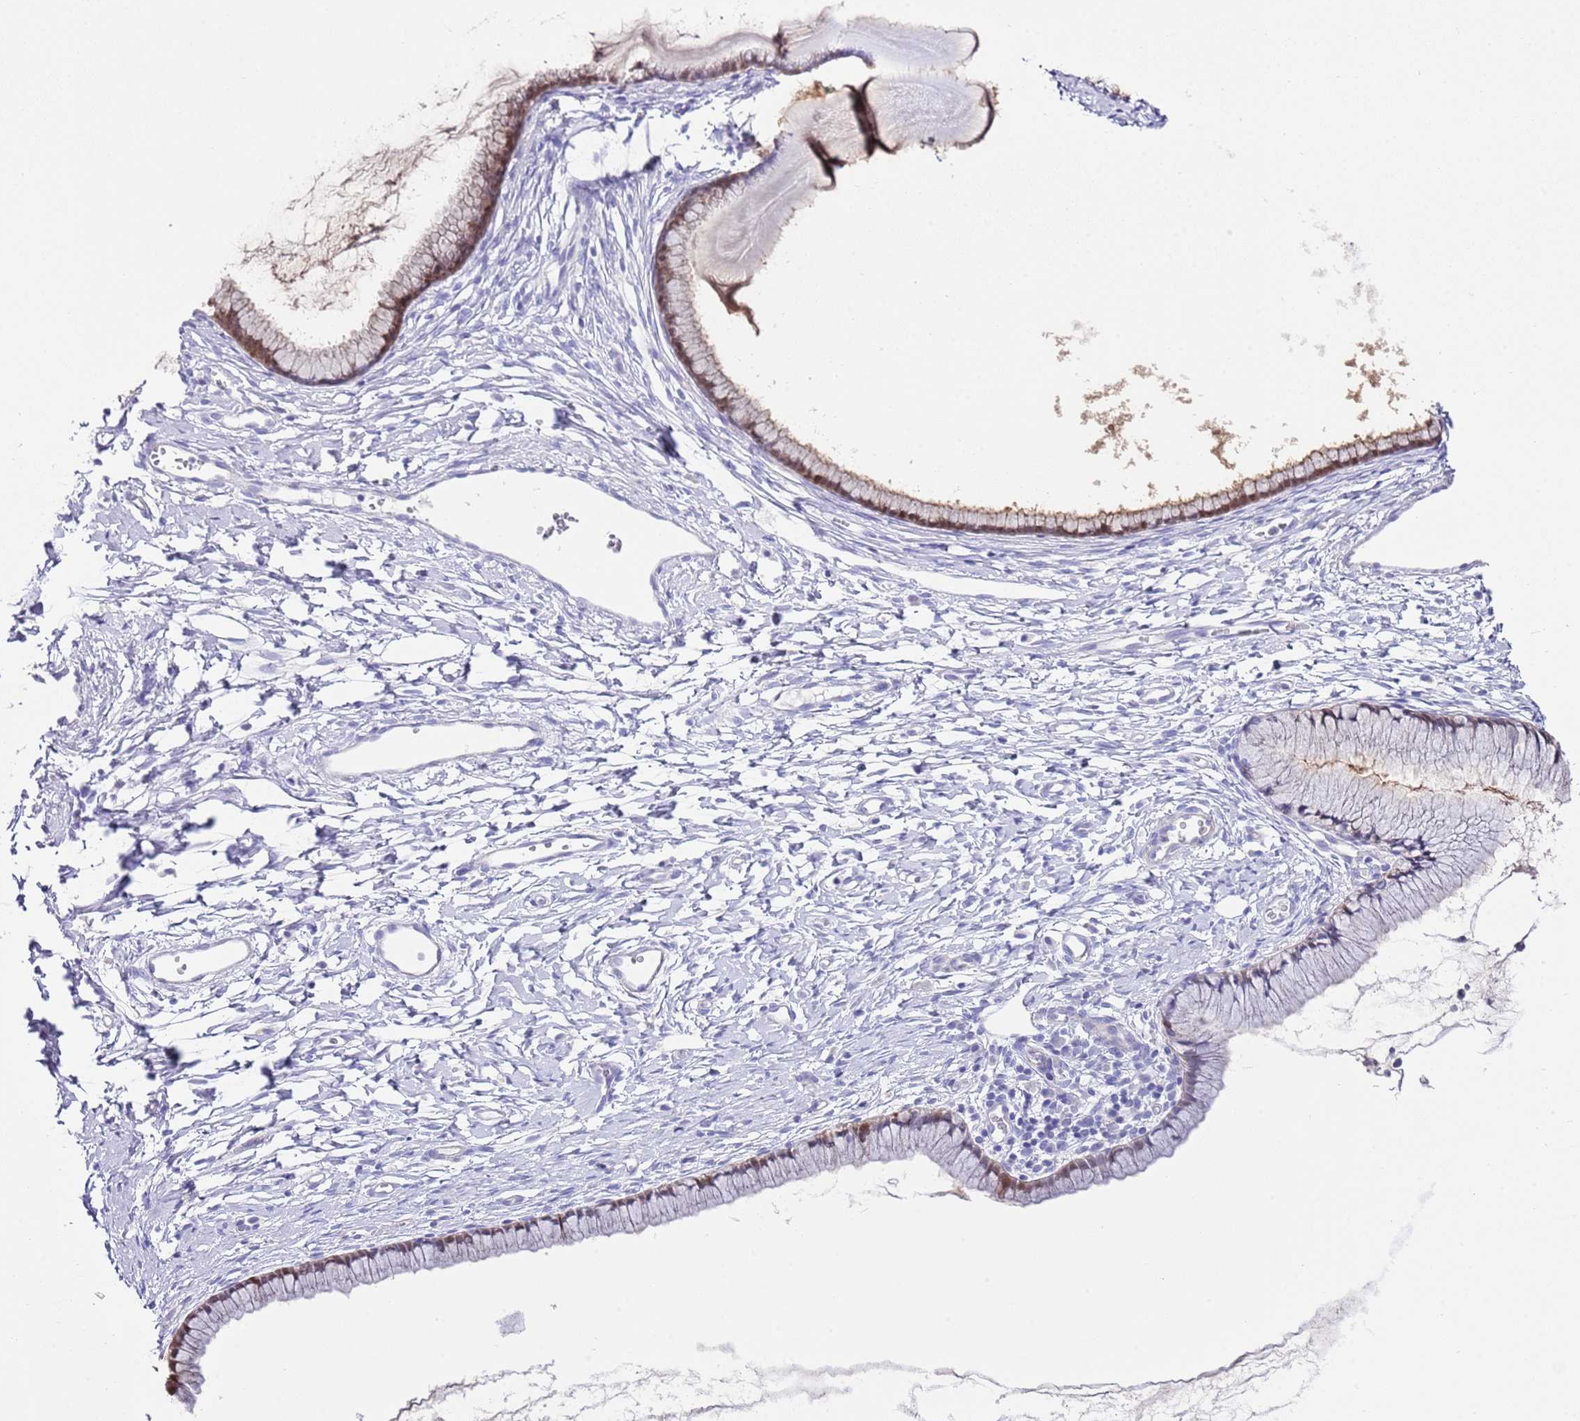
{"staining": {"intensity": "moderate", "quantity": "25%-75%", "location": "cytoplasmic/membranous"}, "tissue": "cervix", "cell_type": "Glandular cells", "image_type": "normal", "snomed": [{"axis": "morphology", "description": "Normal tissue, NOS"}, {"axis": "topography", "description": "Cervix"}], "caption": "A brown stain shows moderate cytoplasmic/membranous positivity of a protein in glandular cells of normal human cervix.", "gene": "ALDH3A1", "patient": {"sex": "female", "age": 40}}